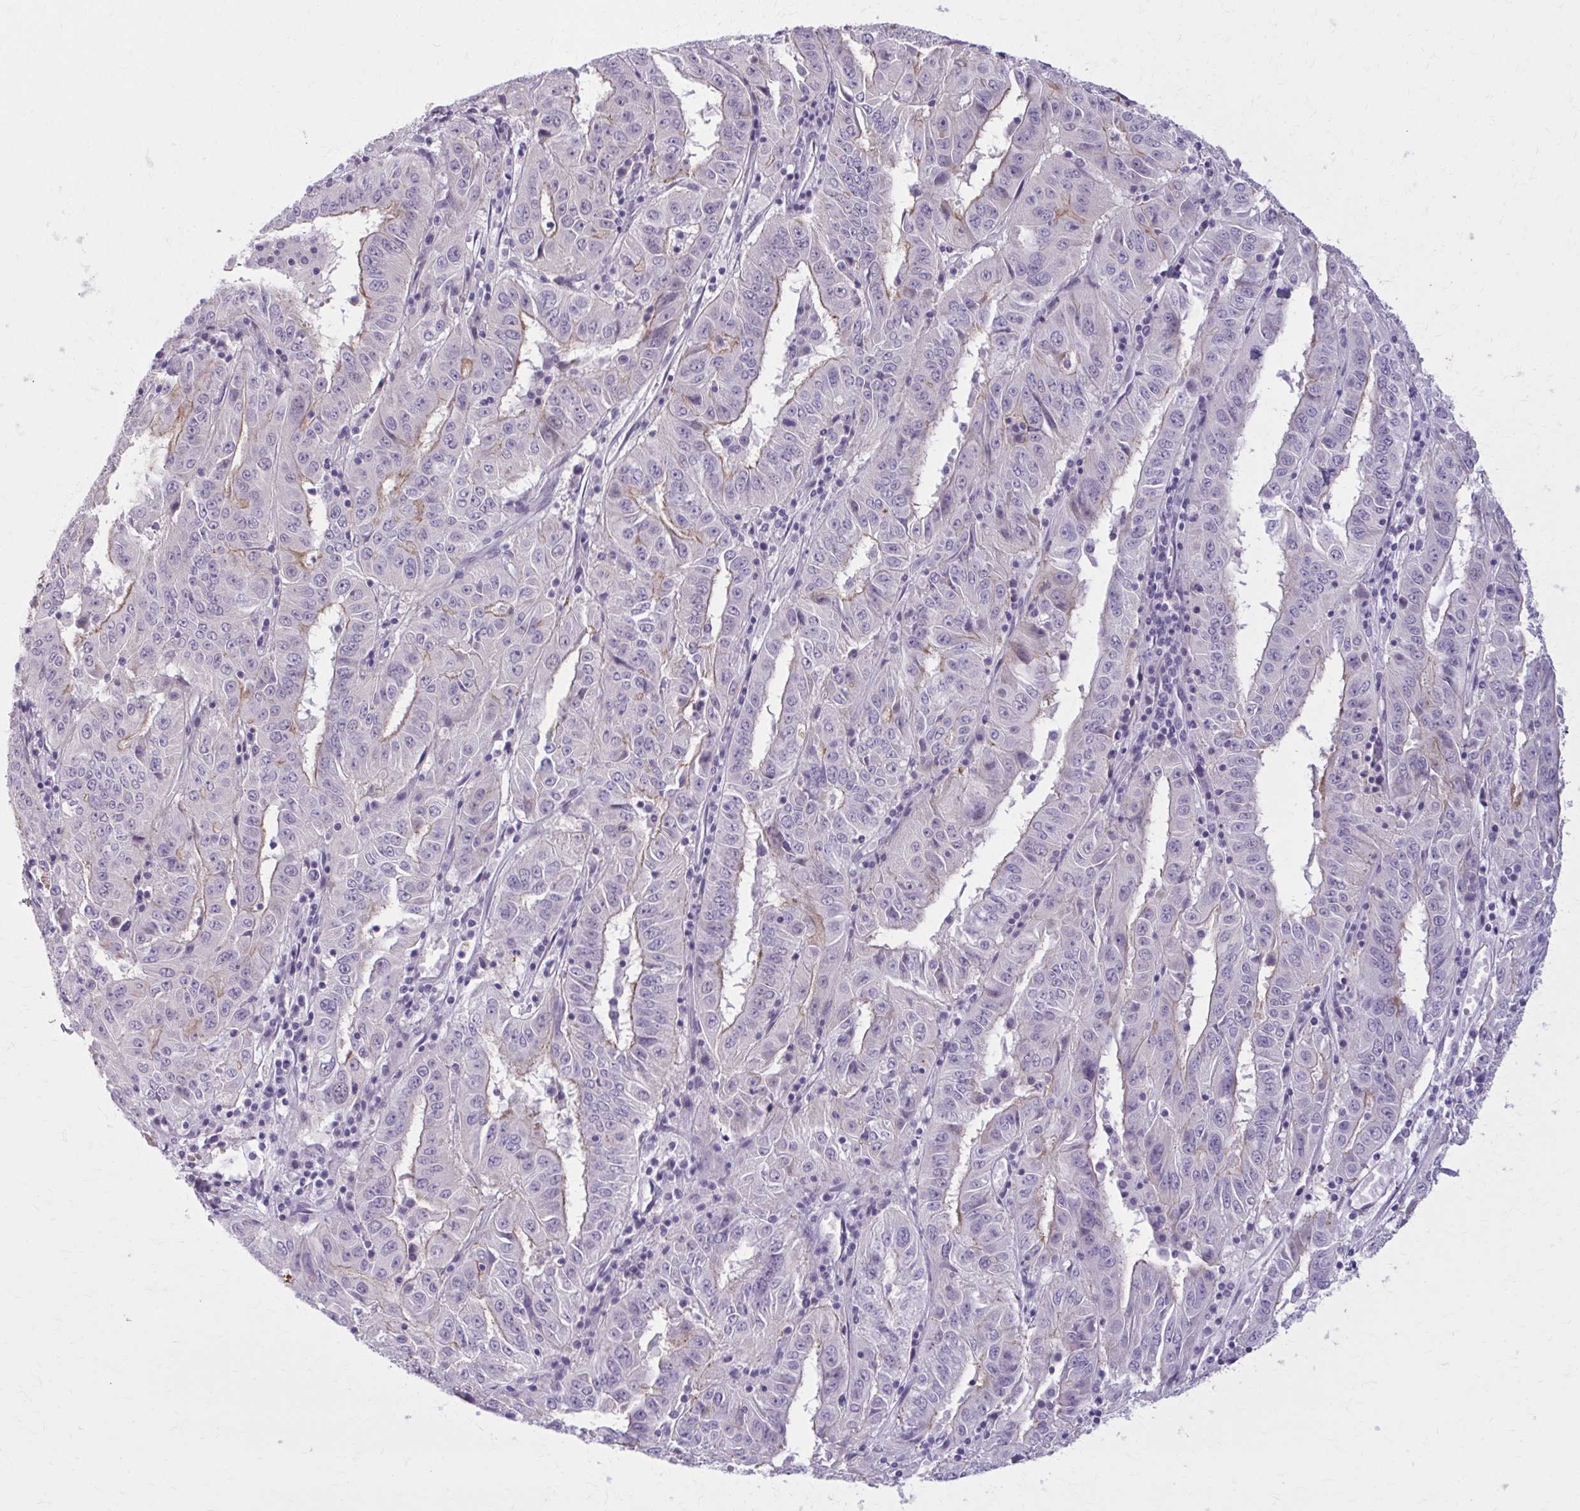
{"staining": {"intensity": "weak", "quantity": "<25%", "location": "cytoplasmic/membranous"}, "tissue": "pancreatic cancer", "cell_type": "Tumor cells", "image_type": "cancer", "snomed": [{"axis": "morphology", "description": "Adenocarcinoma, NOS"}, {"axis": "topography", "description": "Pancreas"}], "caption": "This is an immunohistochemistry photomicrograph of human pancreatic cancer (adenocarcinoma). There is no expression in tumor cells.", "gene": "NUMBL", "patient": {"sex": "male", "age": 63}}